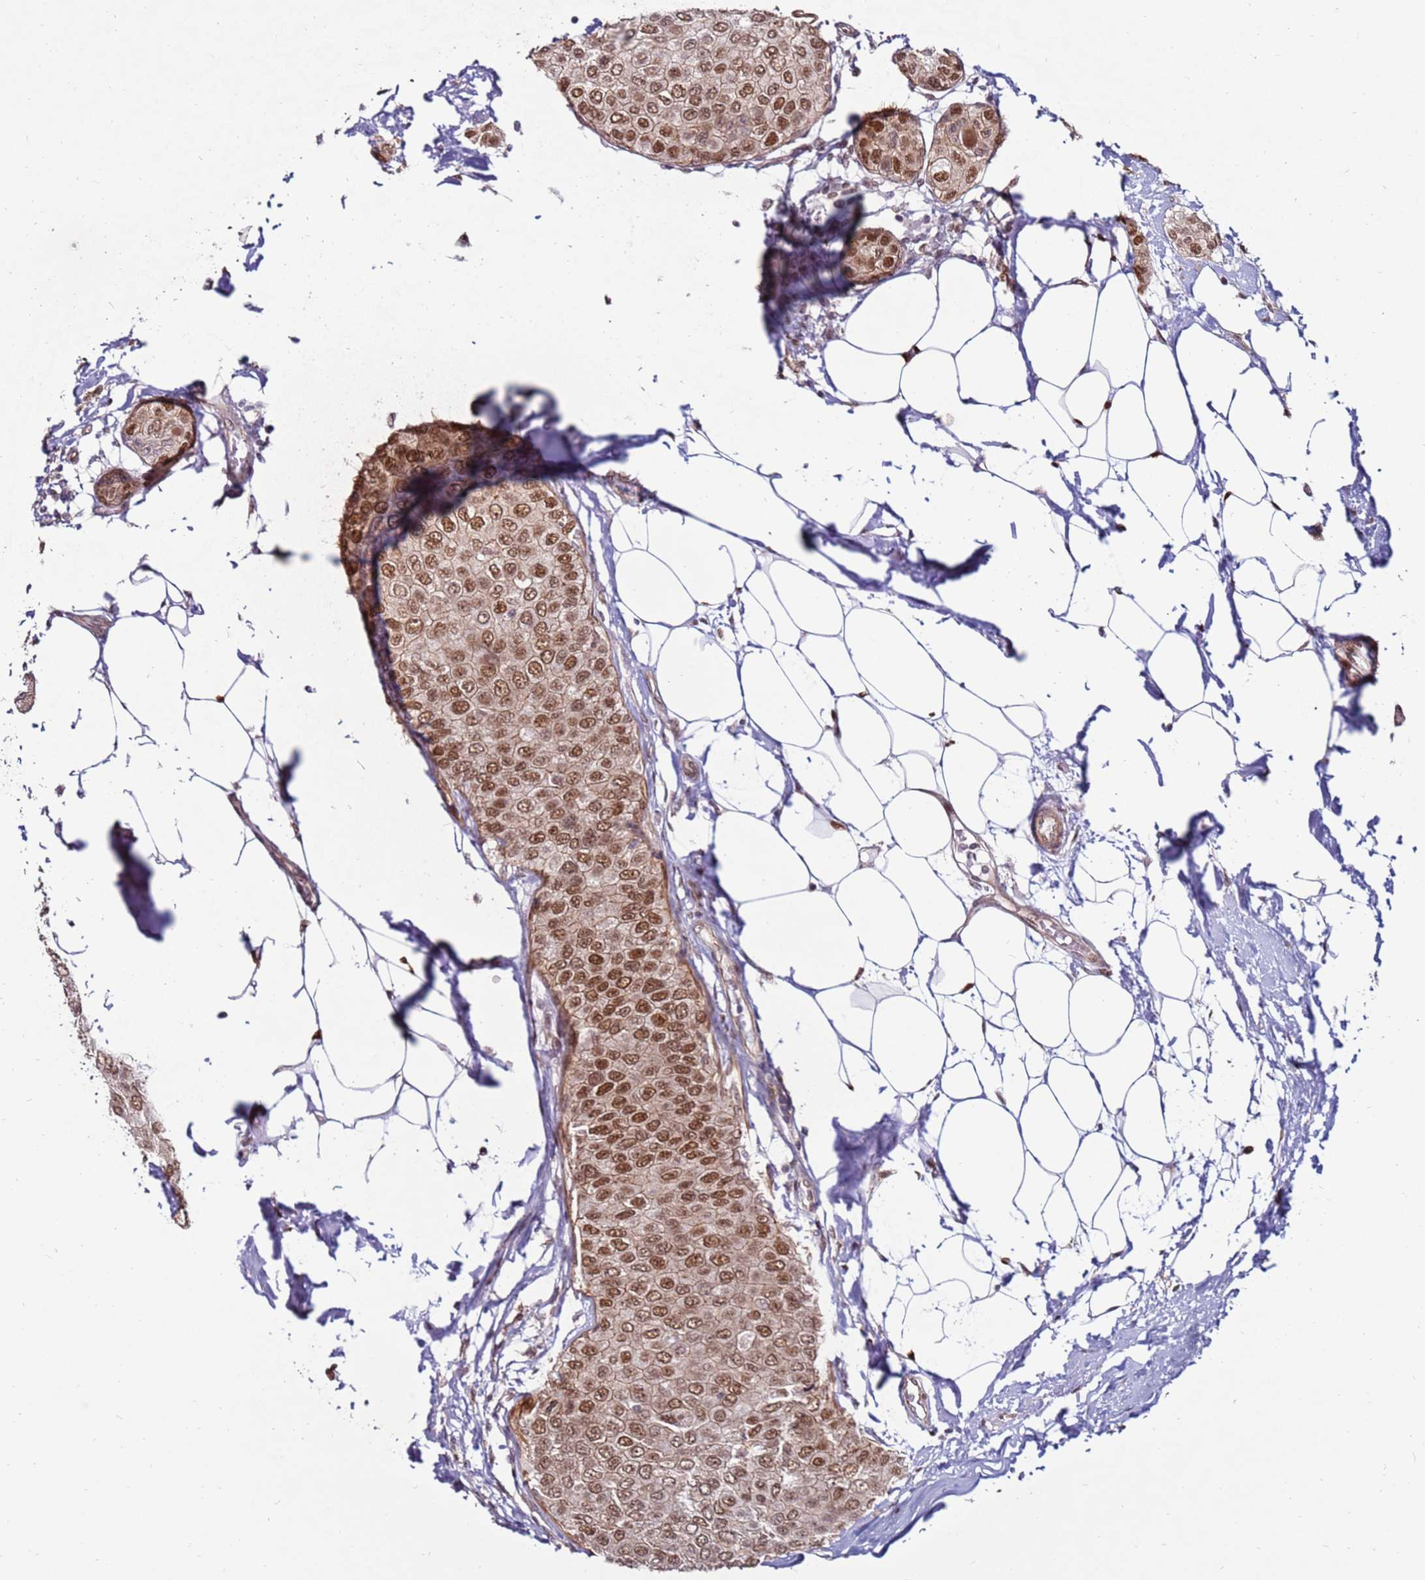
{"staining": {"intensity": "moderate", "quantity": ">75%", "location": "cytoplasmic/membranous,nuclear"}, "tissue": "breast cancer", "cell_type": "Tumor cells", "image_type": "cancer", "snomed": [{"axis": "morphology", "description": "Duct carcinoma"}, {"axis": "topography", "description": "Breast"}], "caption": "Breast cancer was stained to show a protein in brown. There is medium levels of moderate cytoplasmic/membranous and nuclear positivity in approximately >75% of tumor cells.", "gene": "KPNA4", "patient": {"sex": "female", "age": 72}}